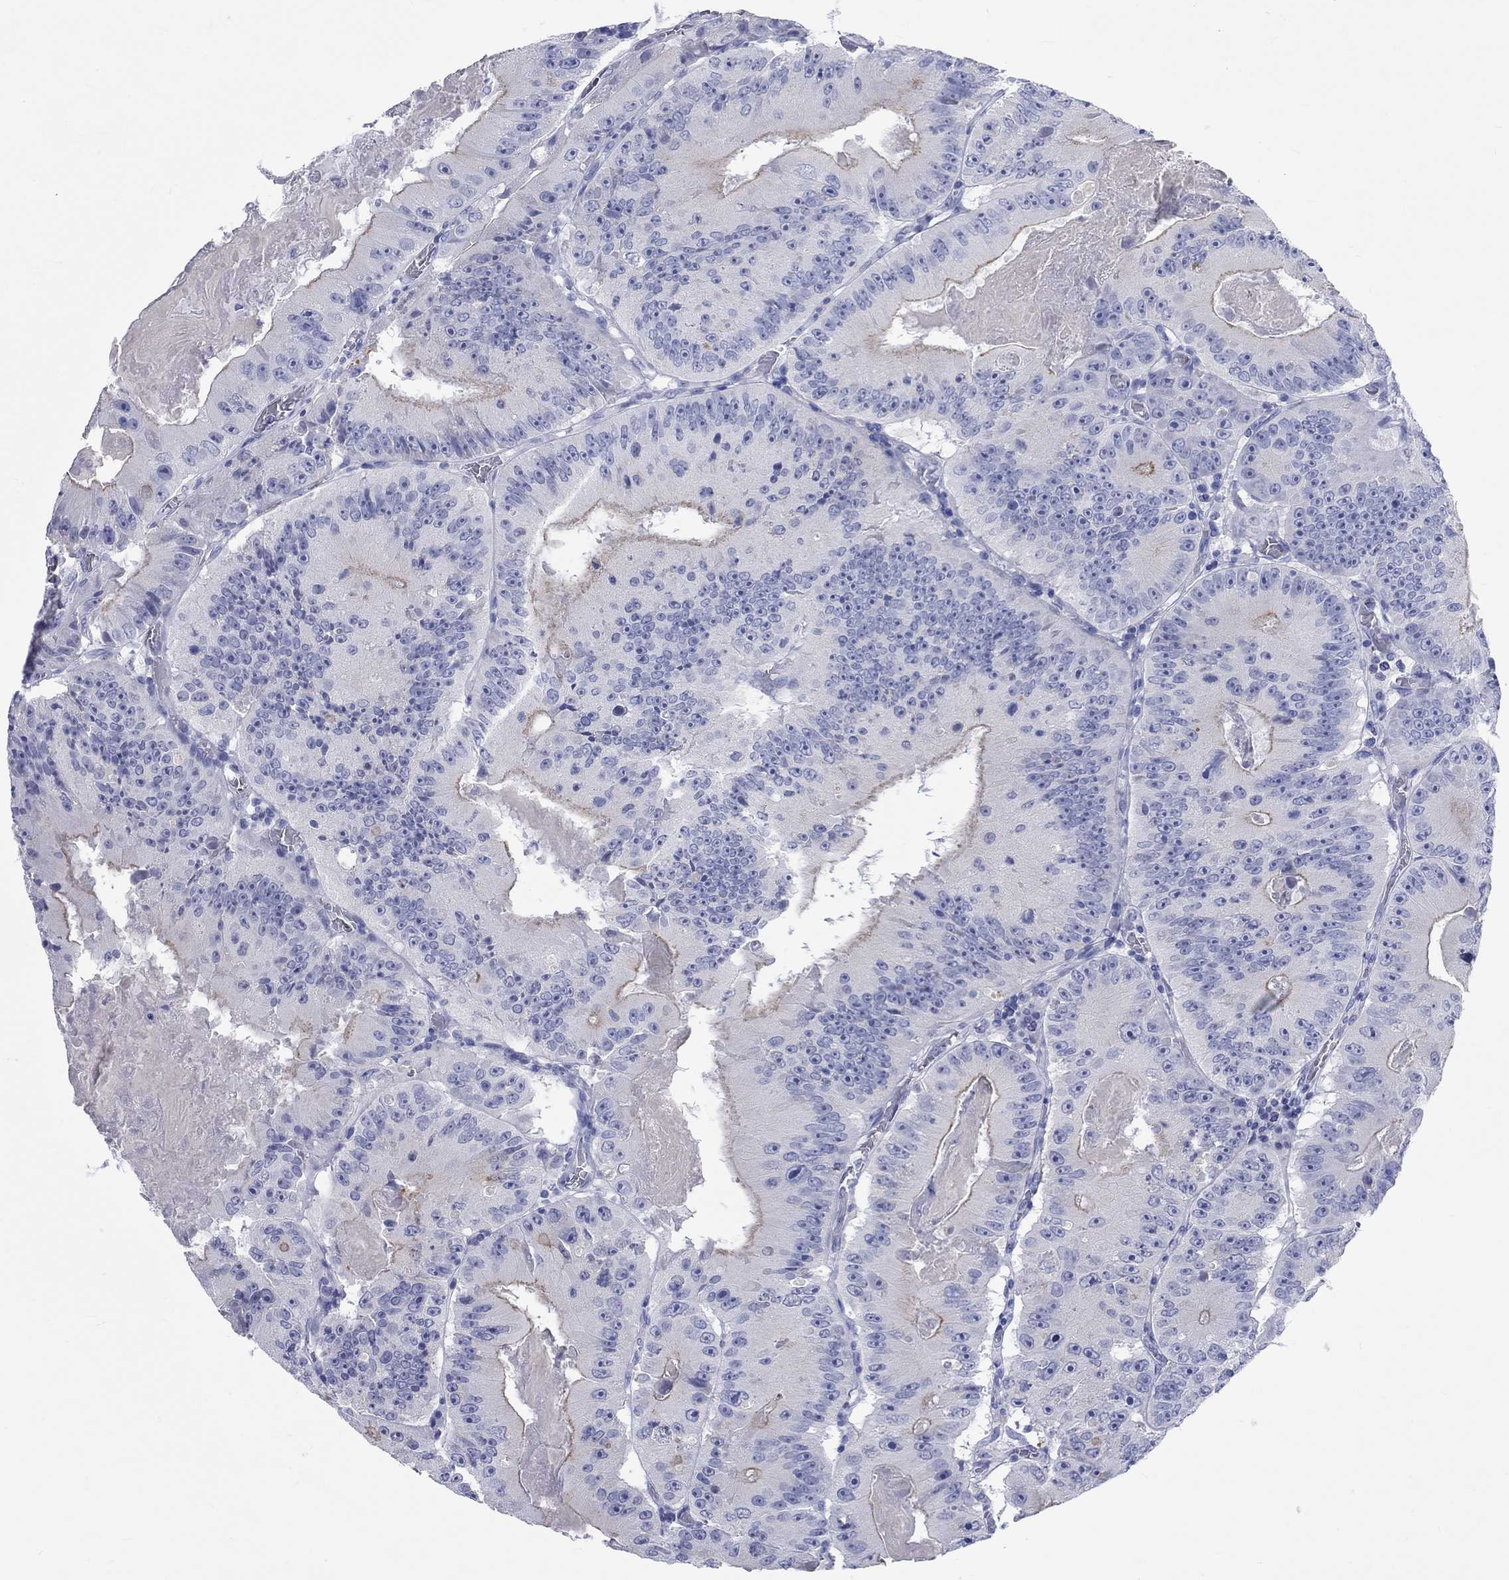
{"staining": {"intensity": "moderate", "quantity": "<25%", "location": "cytoplasmic/membranous"}, "tissue": "colorectal cancer", "cell_type": "Tumor cells", "image_type": "cancer", "snomed": [{"axis": "morphology", "description": "Adenocarcinoma, NOS"}, {"axis": "topography", "description": "Colon"}], "caption": "The immunohistochemical stain labels moderate cytoplasmic/membranous positivity in tumor cells of colorectal adenocarcinoma tissue.", "gene": "SPATA9", "patient": {"sex": "female", "age": 86}}